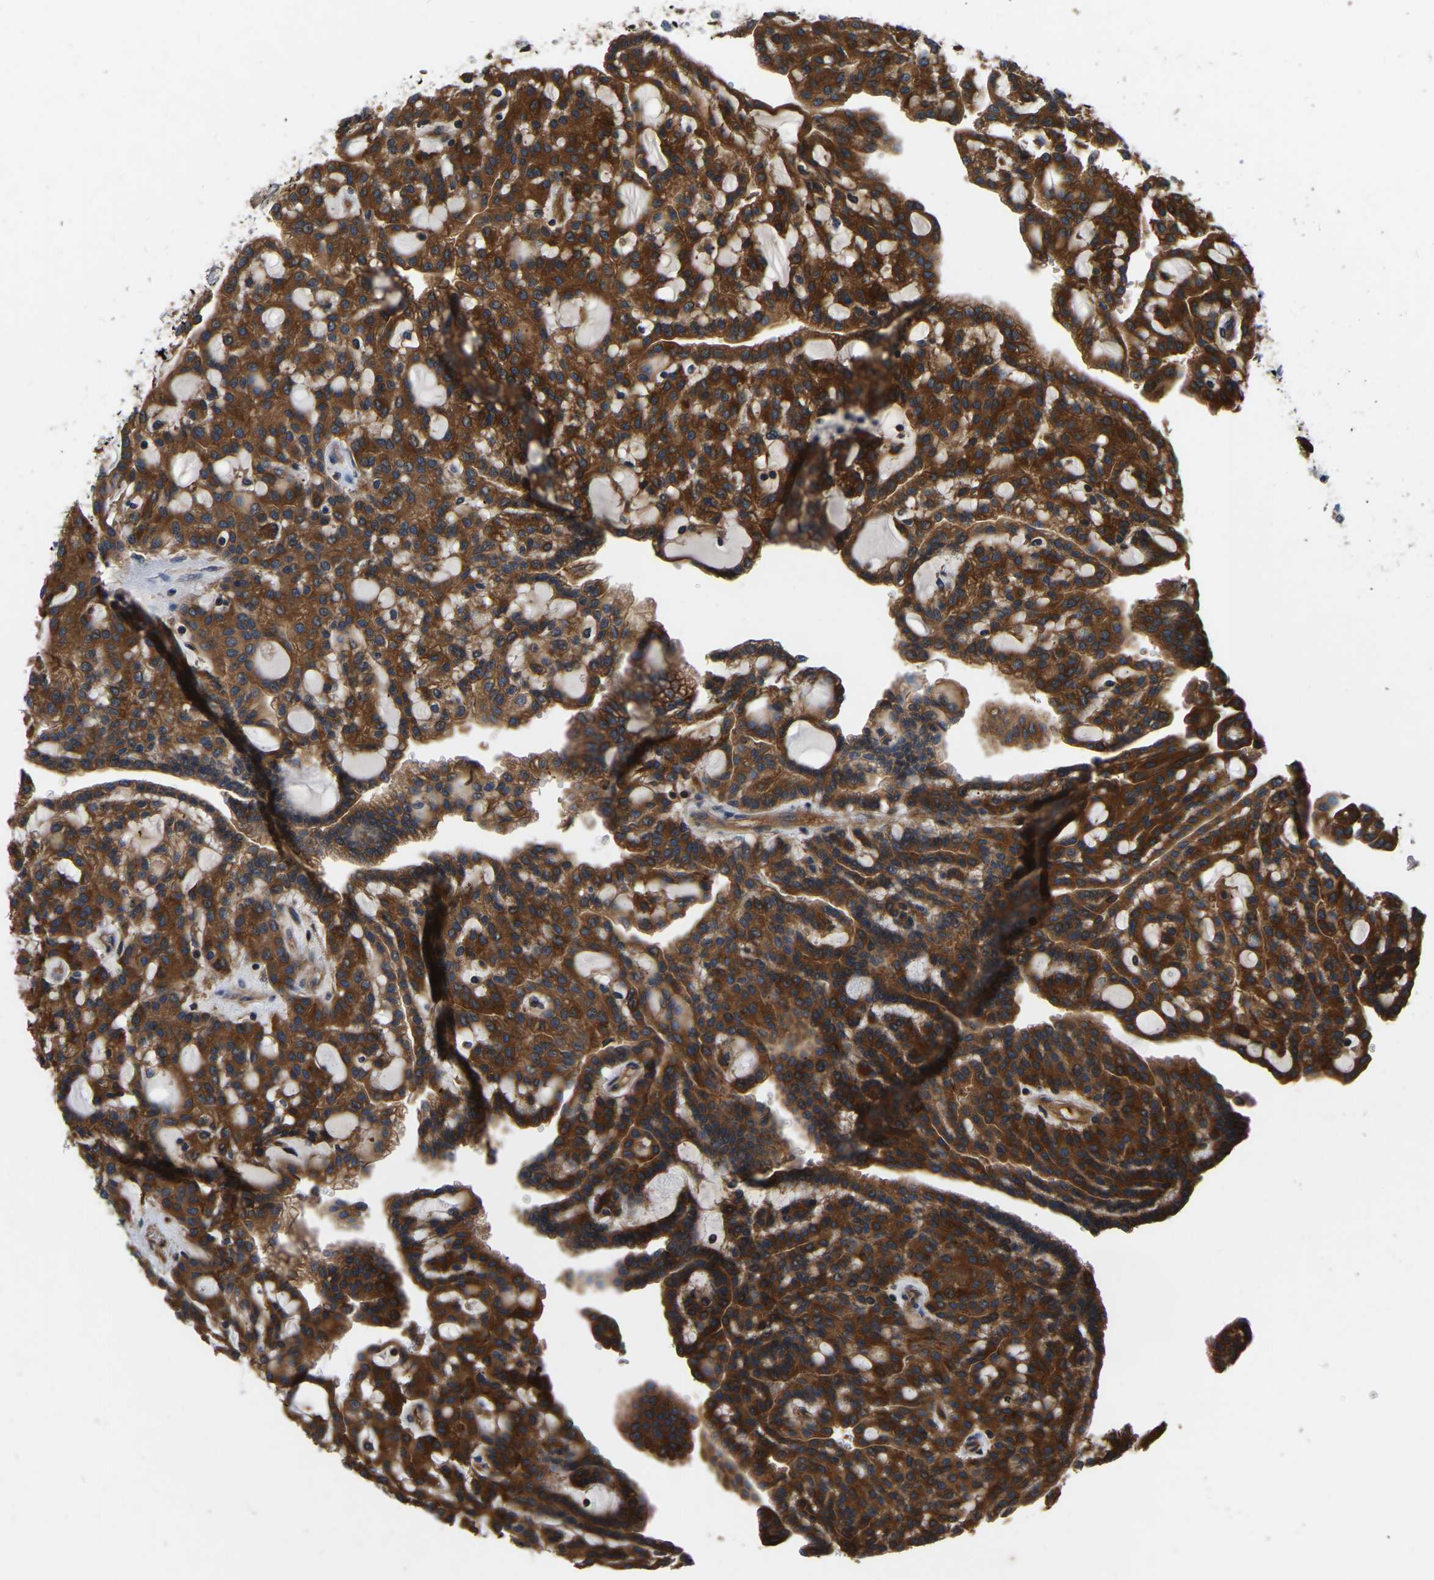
{"staining": {"intensity": "strong", "quantity": ">75%", "location": "cytoplasmic/membranous"}, "tissue": "renal cancer", "cell_type": "Tumor cells", "image_type": "cancer", "snomed": [{"axis": "morphology", "description": "Adenocarcinoma, NOS"}, {"axis": "topography", "description": "Kidney"}], "caption": "The image exhibits staining of renal cancer, revealing strong cytoplasmic/membranous protein expression (brown color) within tumor cells.", "gene": "GARS1", "patient": {"sex": "male", "age": 63}}